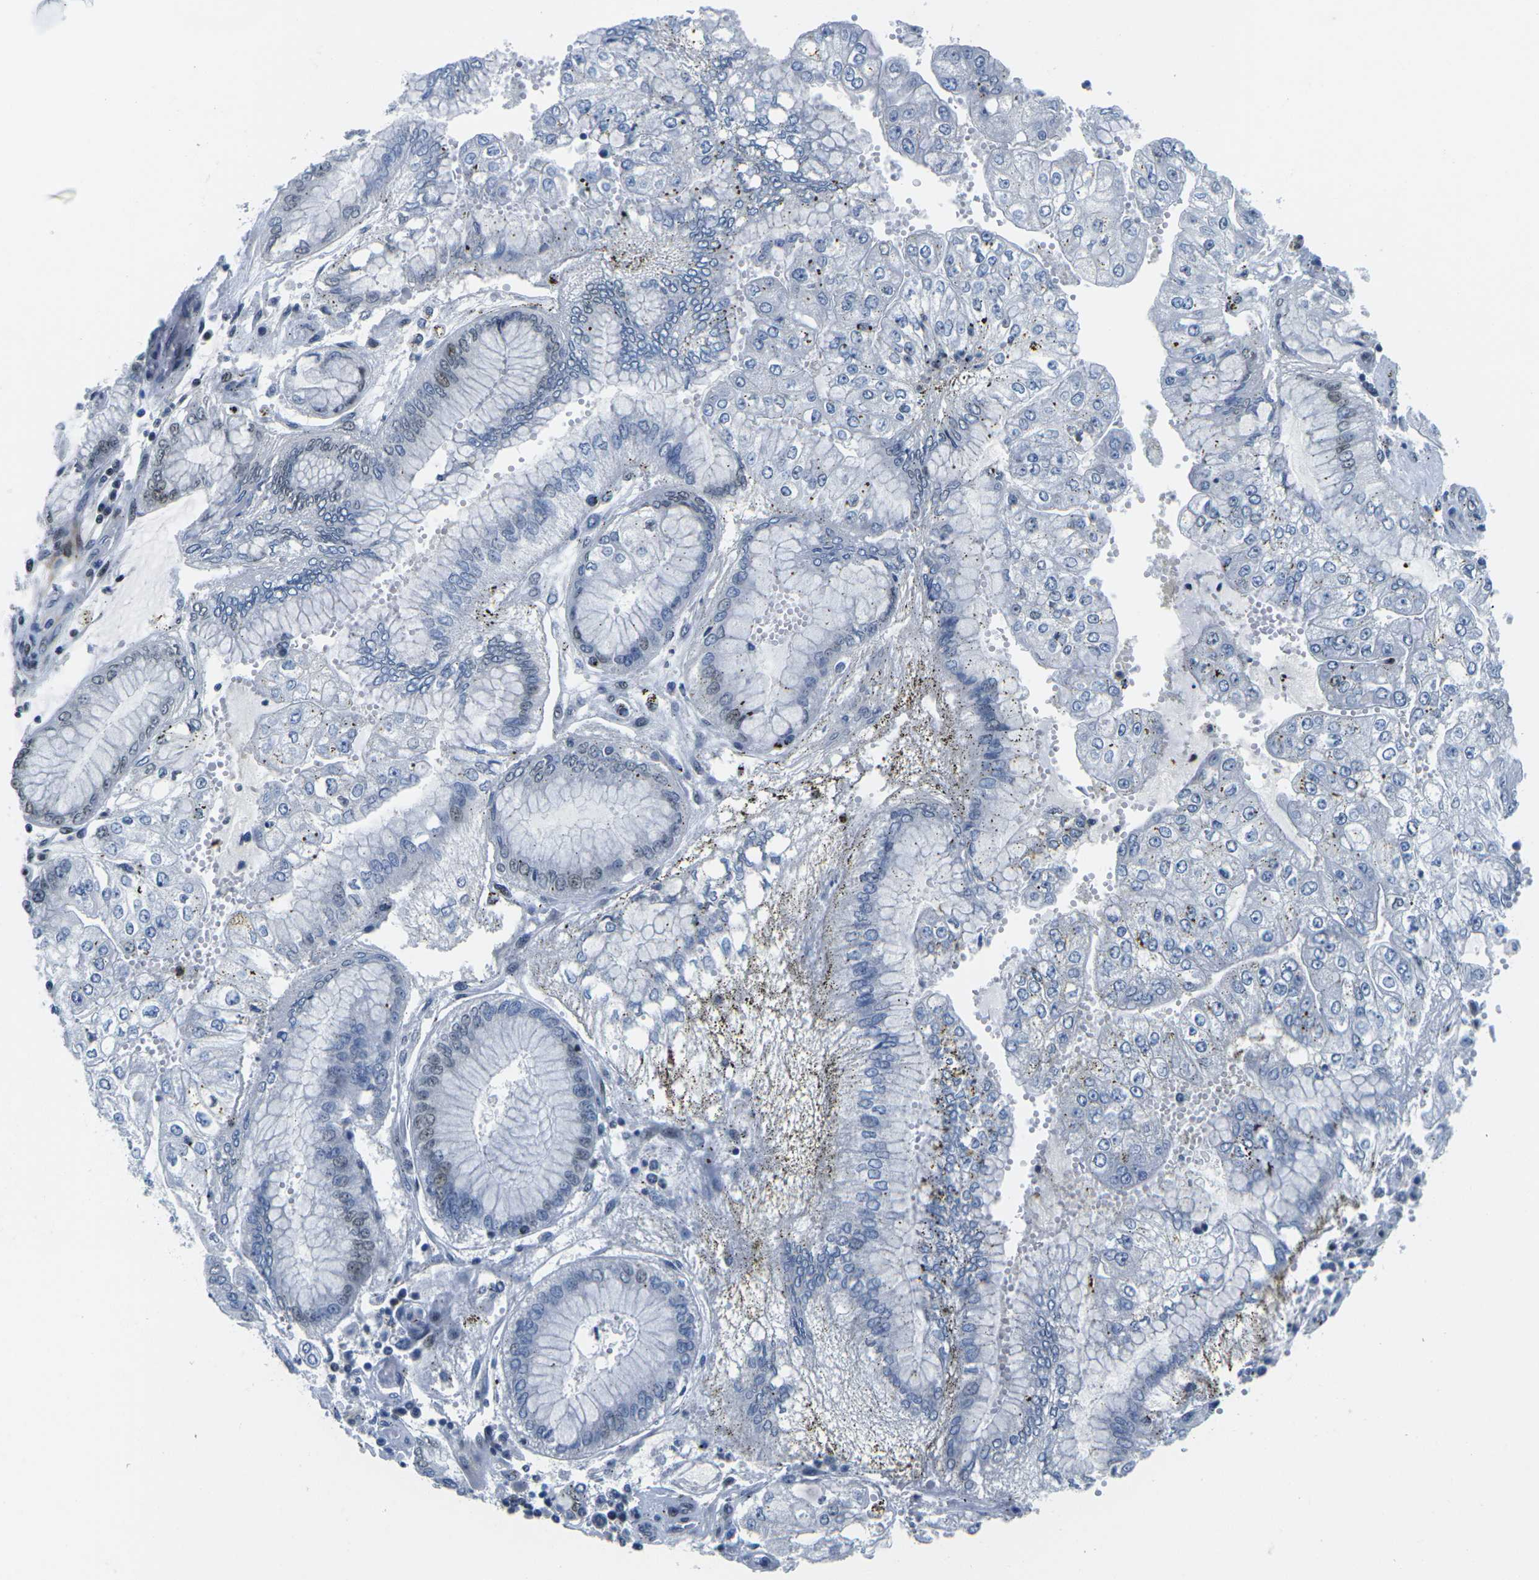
{"staining": {"intensity": "weak", "quantity": "<25%", "location": "nuclear"}, "tissue": "stomach cancer", "cell_type": "Tumor cells", "image_type": "cancer", "snomed": [{"axis": "morphology", "description": "Adenocarcinoma, NOS"}, {"axis": "topography", "description": "Stomach"}], "caption": "IHC photomicrograph of neoplastic tissue: human adenocarcinoma (stomach) stained with DAB exhibits no significant protein staining in tumor cells.", "gene": "PRPF8", "patient": {"sex": "male", "age": 76}}